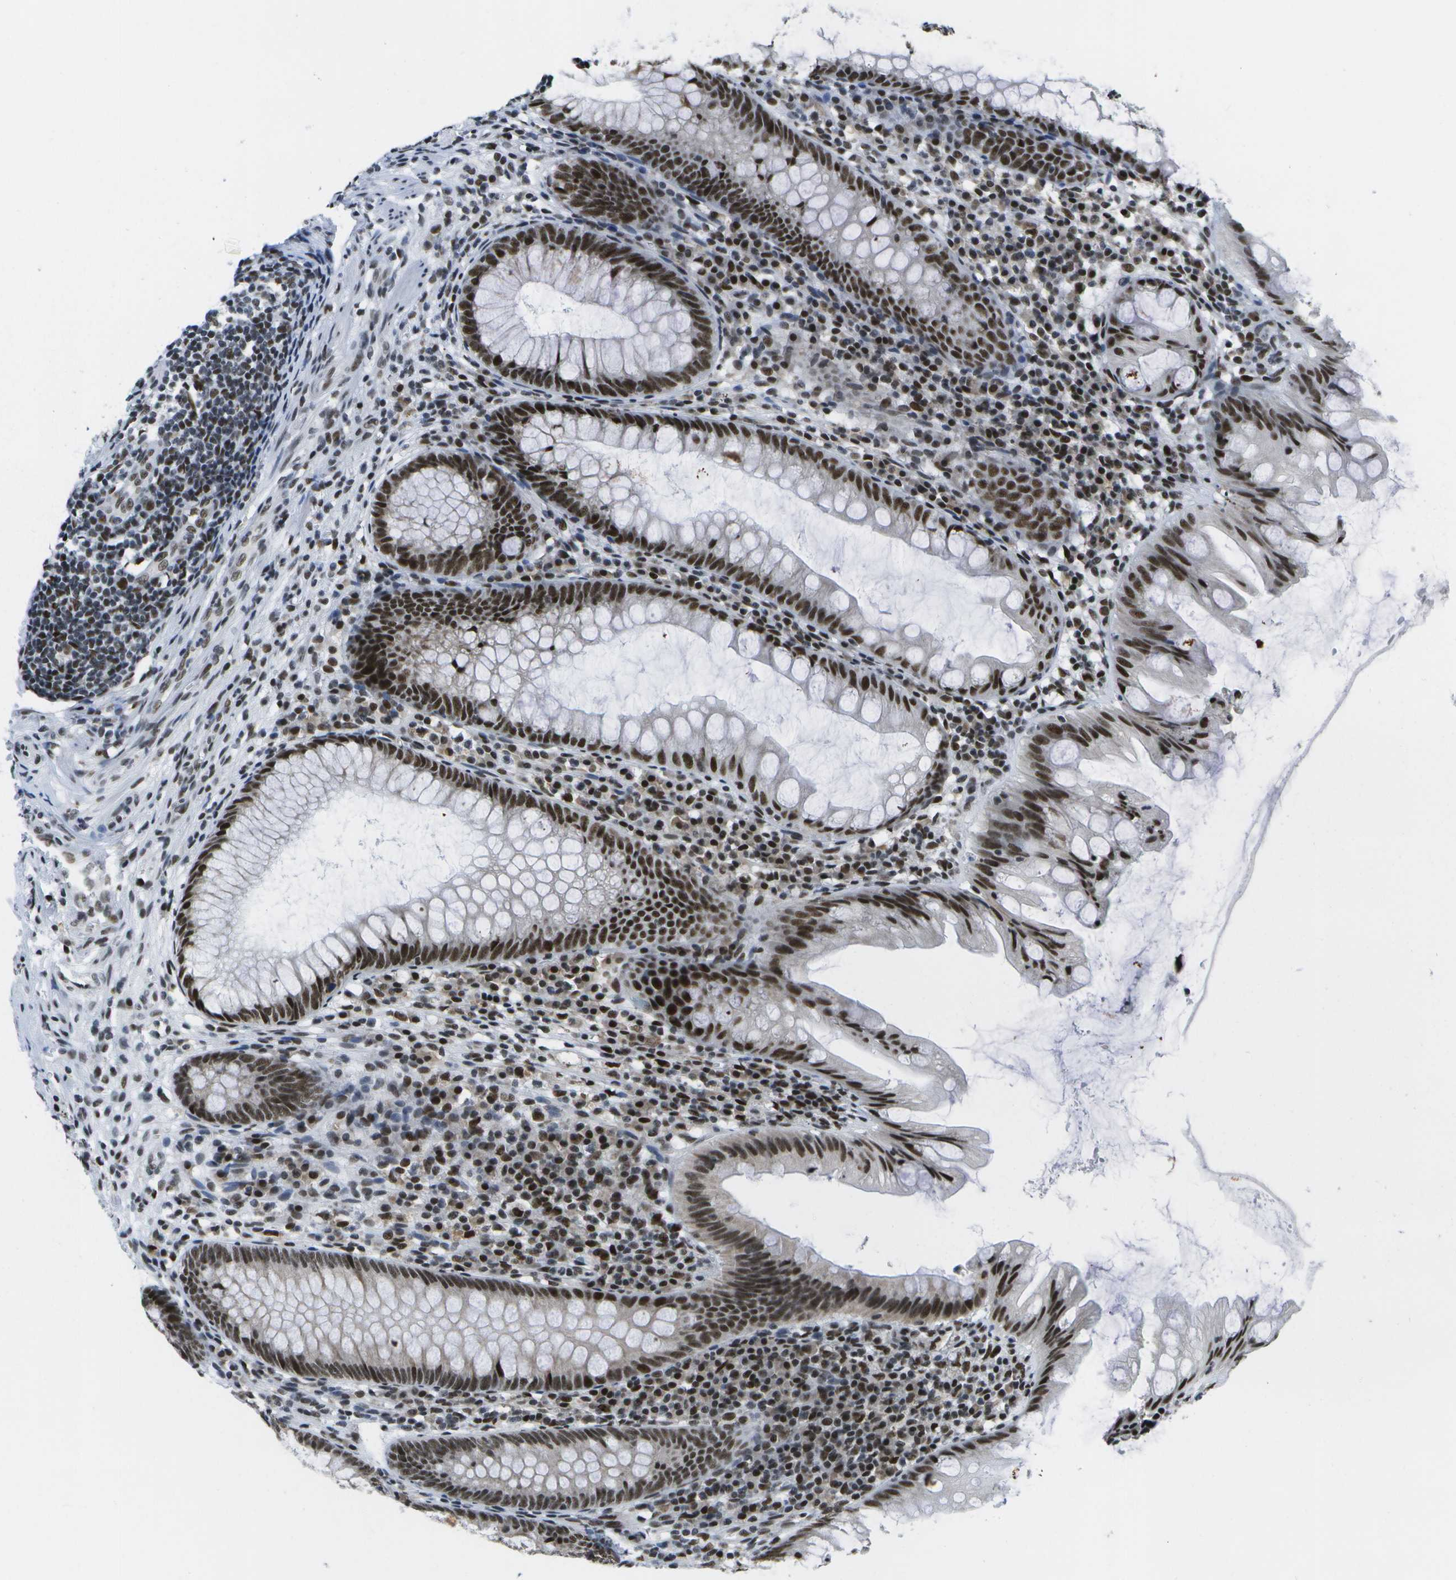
{"staining": {"intensity": "strong", "quantity": ">75%", "location": "nuclear"}, "tissue": "appendix", "cell_type": "Glandular cells", "image_type": "normal", "snomed": [{"axis": "morphology", "description": "Normal tissue, NOS"}, {"axis": "topography", "description": "Appendix"}], "caption": "Immunohistochemistry (IHC) micrograph of benign human appendix stained for a protein (brown), which exhibits high levels of strong nuclear staining in about >75% of glandular cells.", "gene": "NSRP1", "patient": {"sex": "male", "age": 56}}